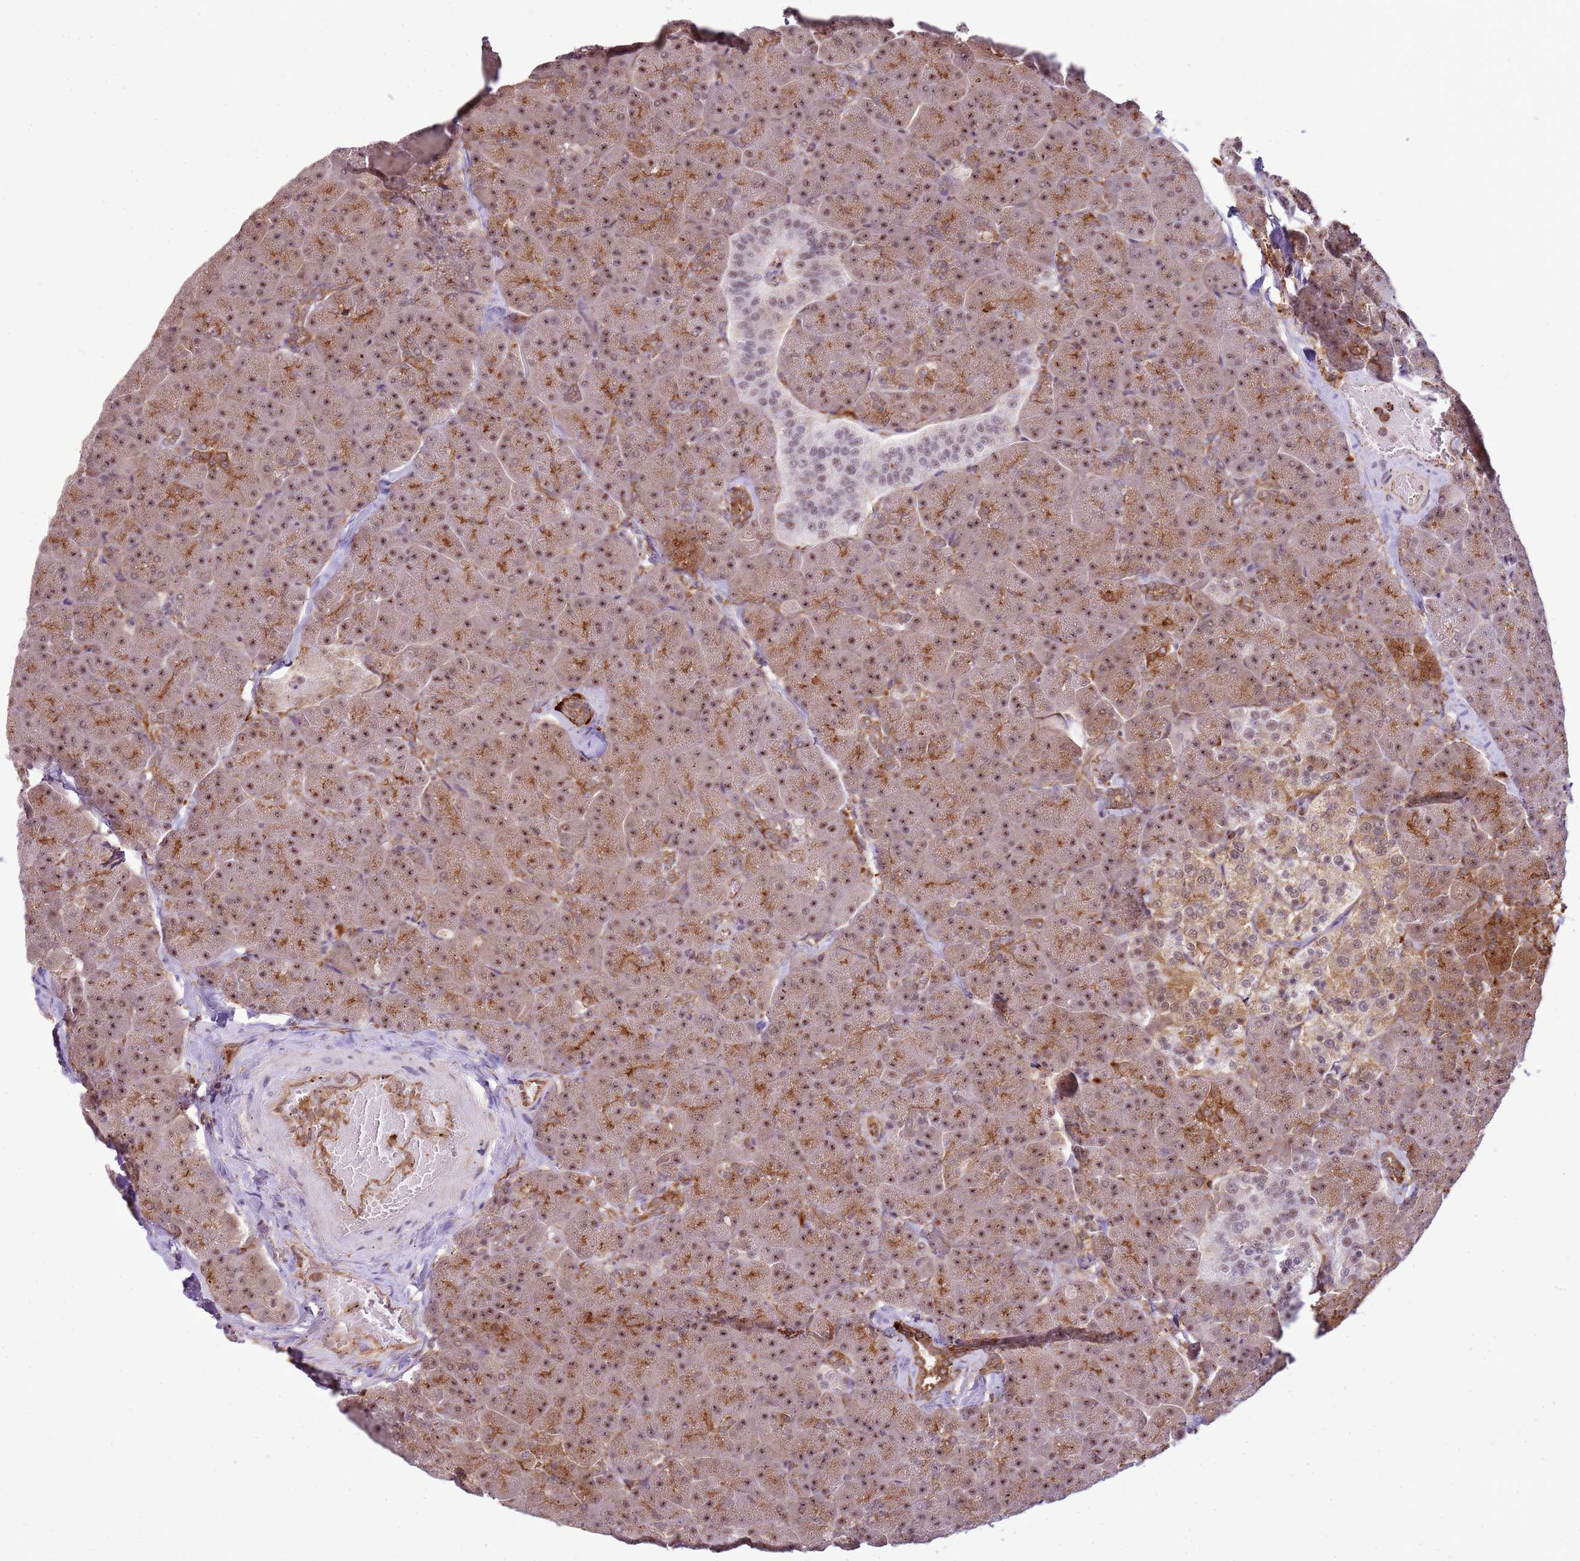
{"staining": {"intensity": "moderate", "quantity": ">75%", "location": "cytoplasmic/membranous,nuclear"}, "tissue": "pancreas", "cell_type": "Exocrine glandular cells", "image_type": "normal", "snomed": [{"axis": "morphology", "description": "Normal tissue, NOS"}, {"axis": "topography", "description": "Pancreas"}, {"axis": "topography", "description": "Peripheral nerve tissue"}], "caption": "Moderate cytoplasmic/membranous,nuclear protein positivity is seen in approximately >75% of exocrine glandular cells in pancreas.", "gene": "GABRE", "patient": {"sex": "male", "age": 54}}